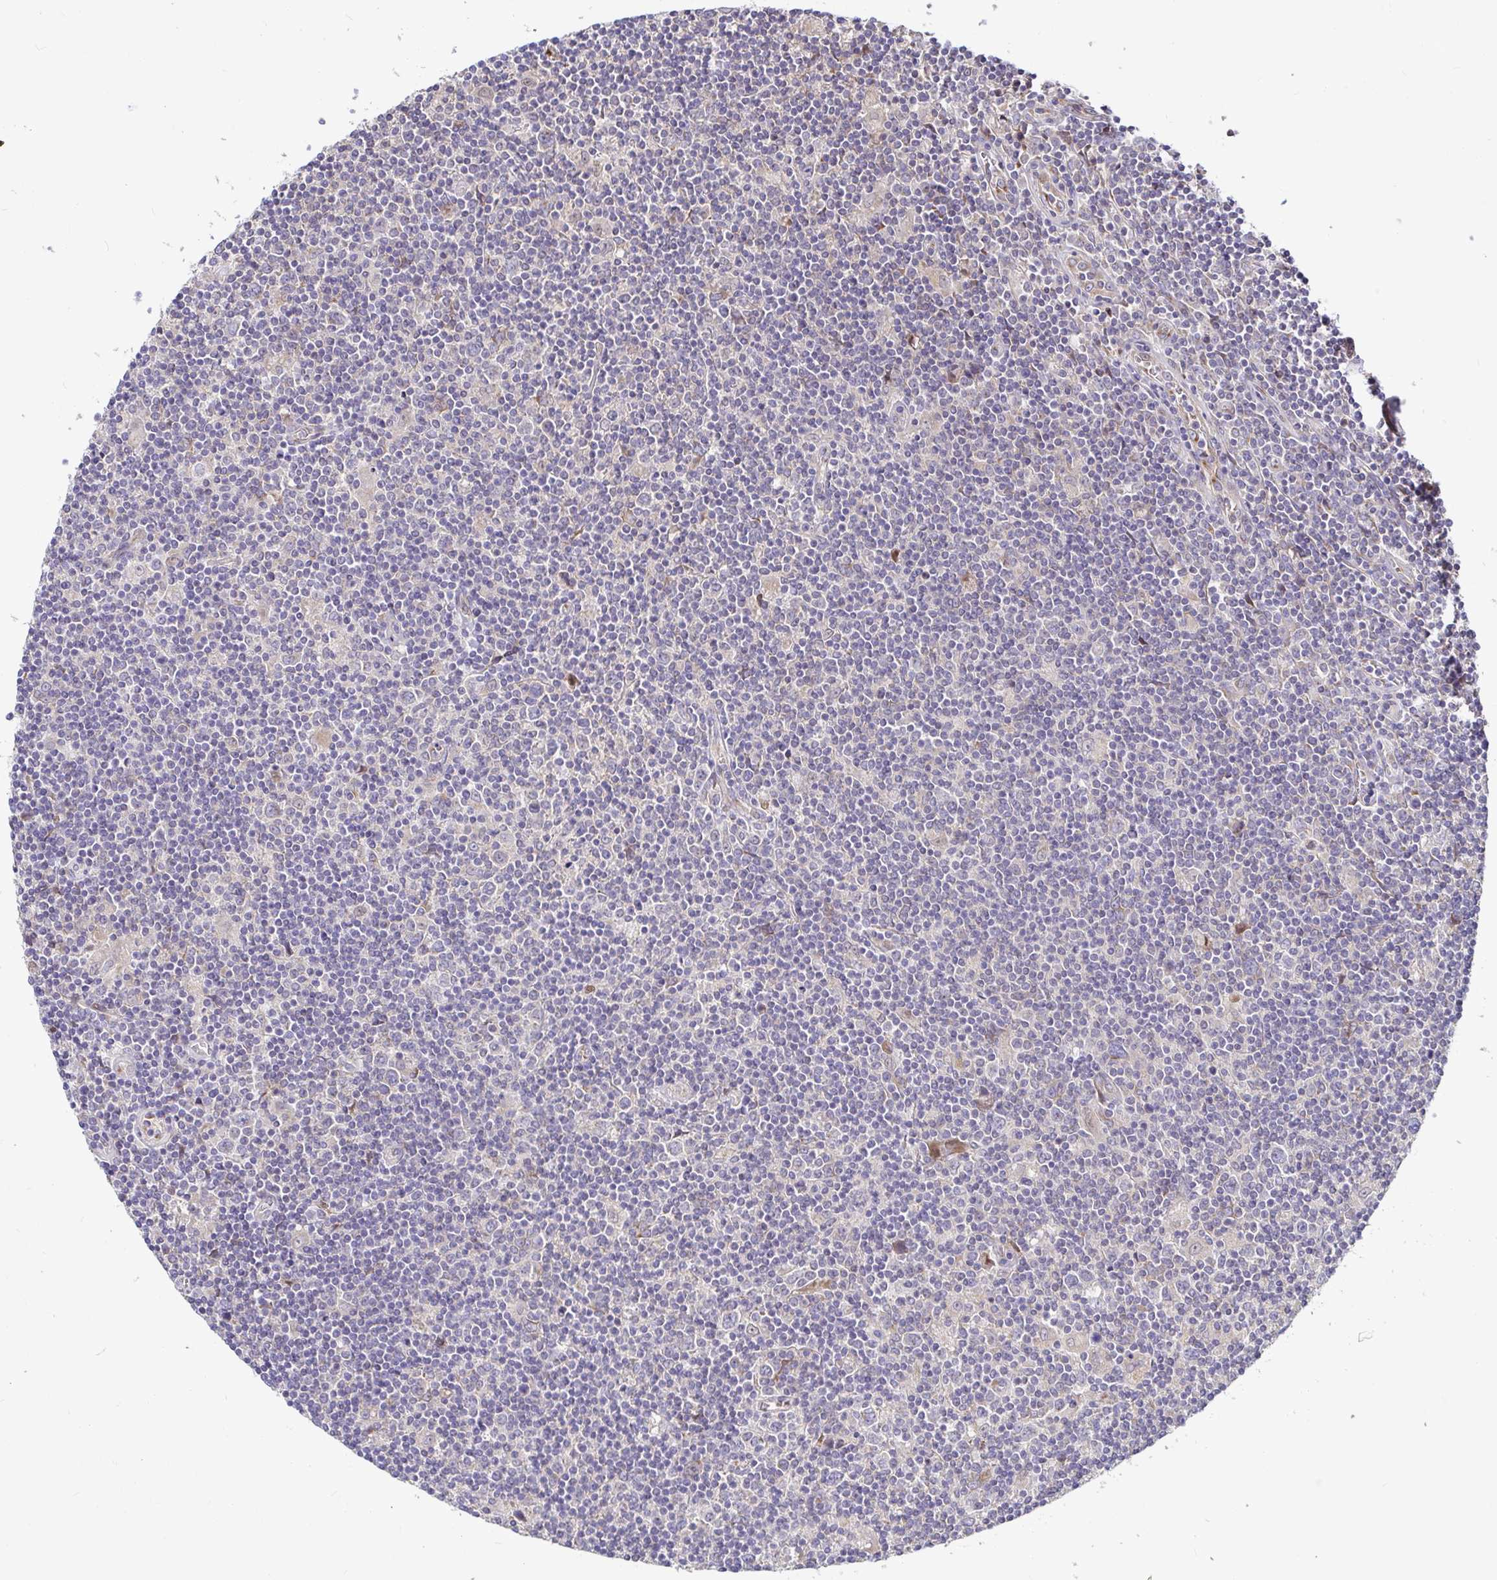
{"staining": {"intensity": "negative", "quantity": "none", "location": "none"}, "tissue": "lymphoma", "cell_type": "Tumor cells", "image_type": "cancer", "snomed": [{"axis": "morphology", "description": "Hodgkin's disease, NOS"}, {"axis": "topography", "description": "Lymph node"}], "caption": "DAB immunohistochemical staining of lymphoma exhibits no significant staining in tumor cells.", "gene": "ELP1", "patient": {"sex": "male", "age": 40}}